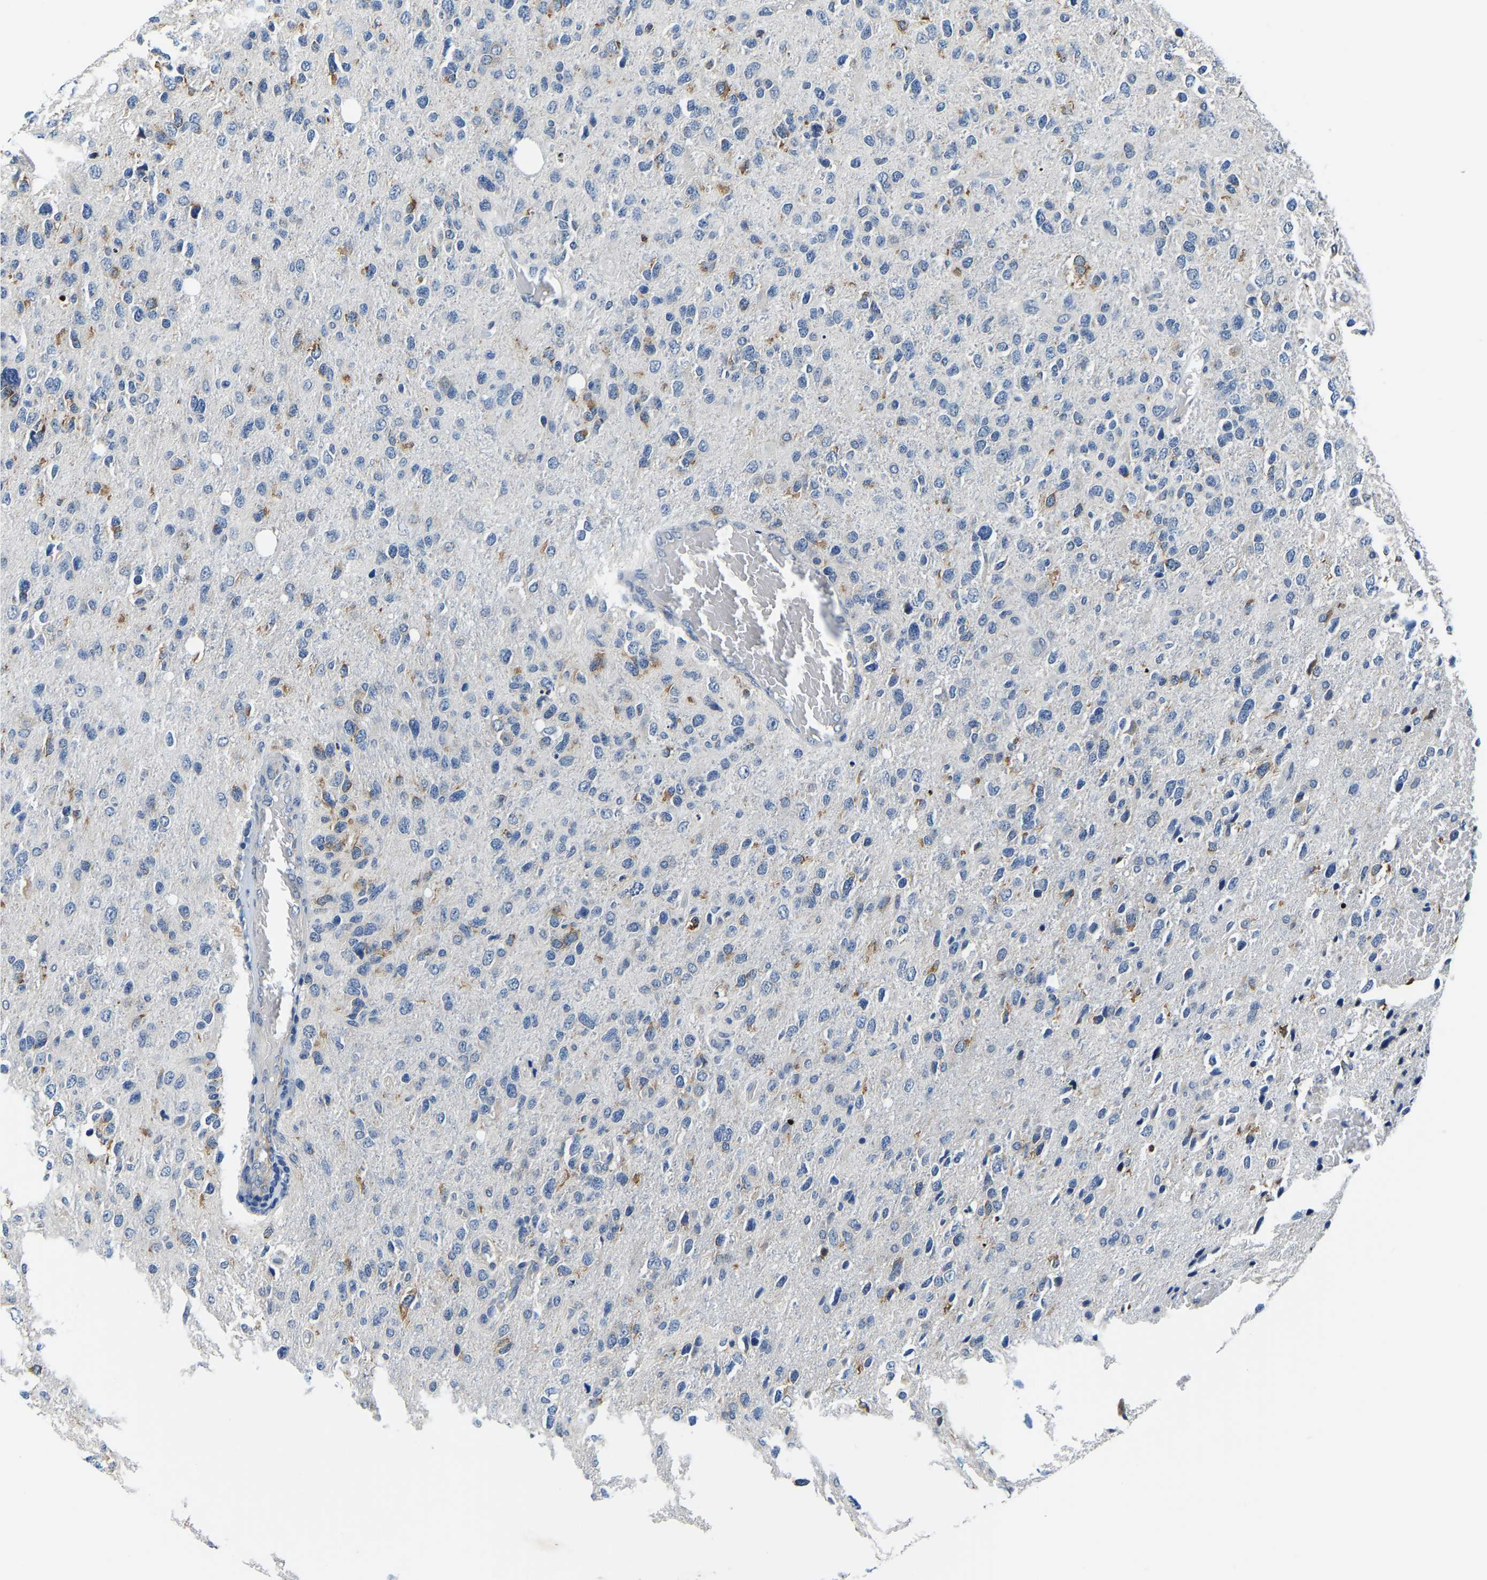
{"staining": {"intensity": "weak", "quantity": "<25%", "location": "cytoplasmic/membranous"}, "tissue": "glioma", "cell_type": "Tumor cells", "image_type": "cancer", "snomed": [{"axis": "morphology", "description": "Glioma, malignant, High grade"}, {"axis": "topography", "description": "Brain"}], "caption": "This is an immunohistochemistry histopathology image of human glioma. There is no staining in tumor cells.", "gene": "LIAS", "patient": {"sex": "female", "age": 58}}